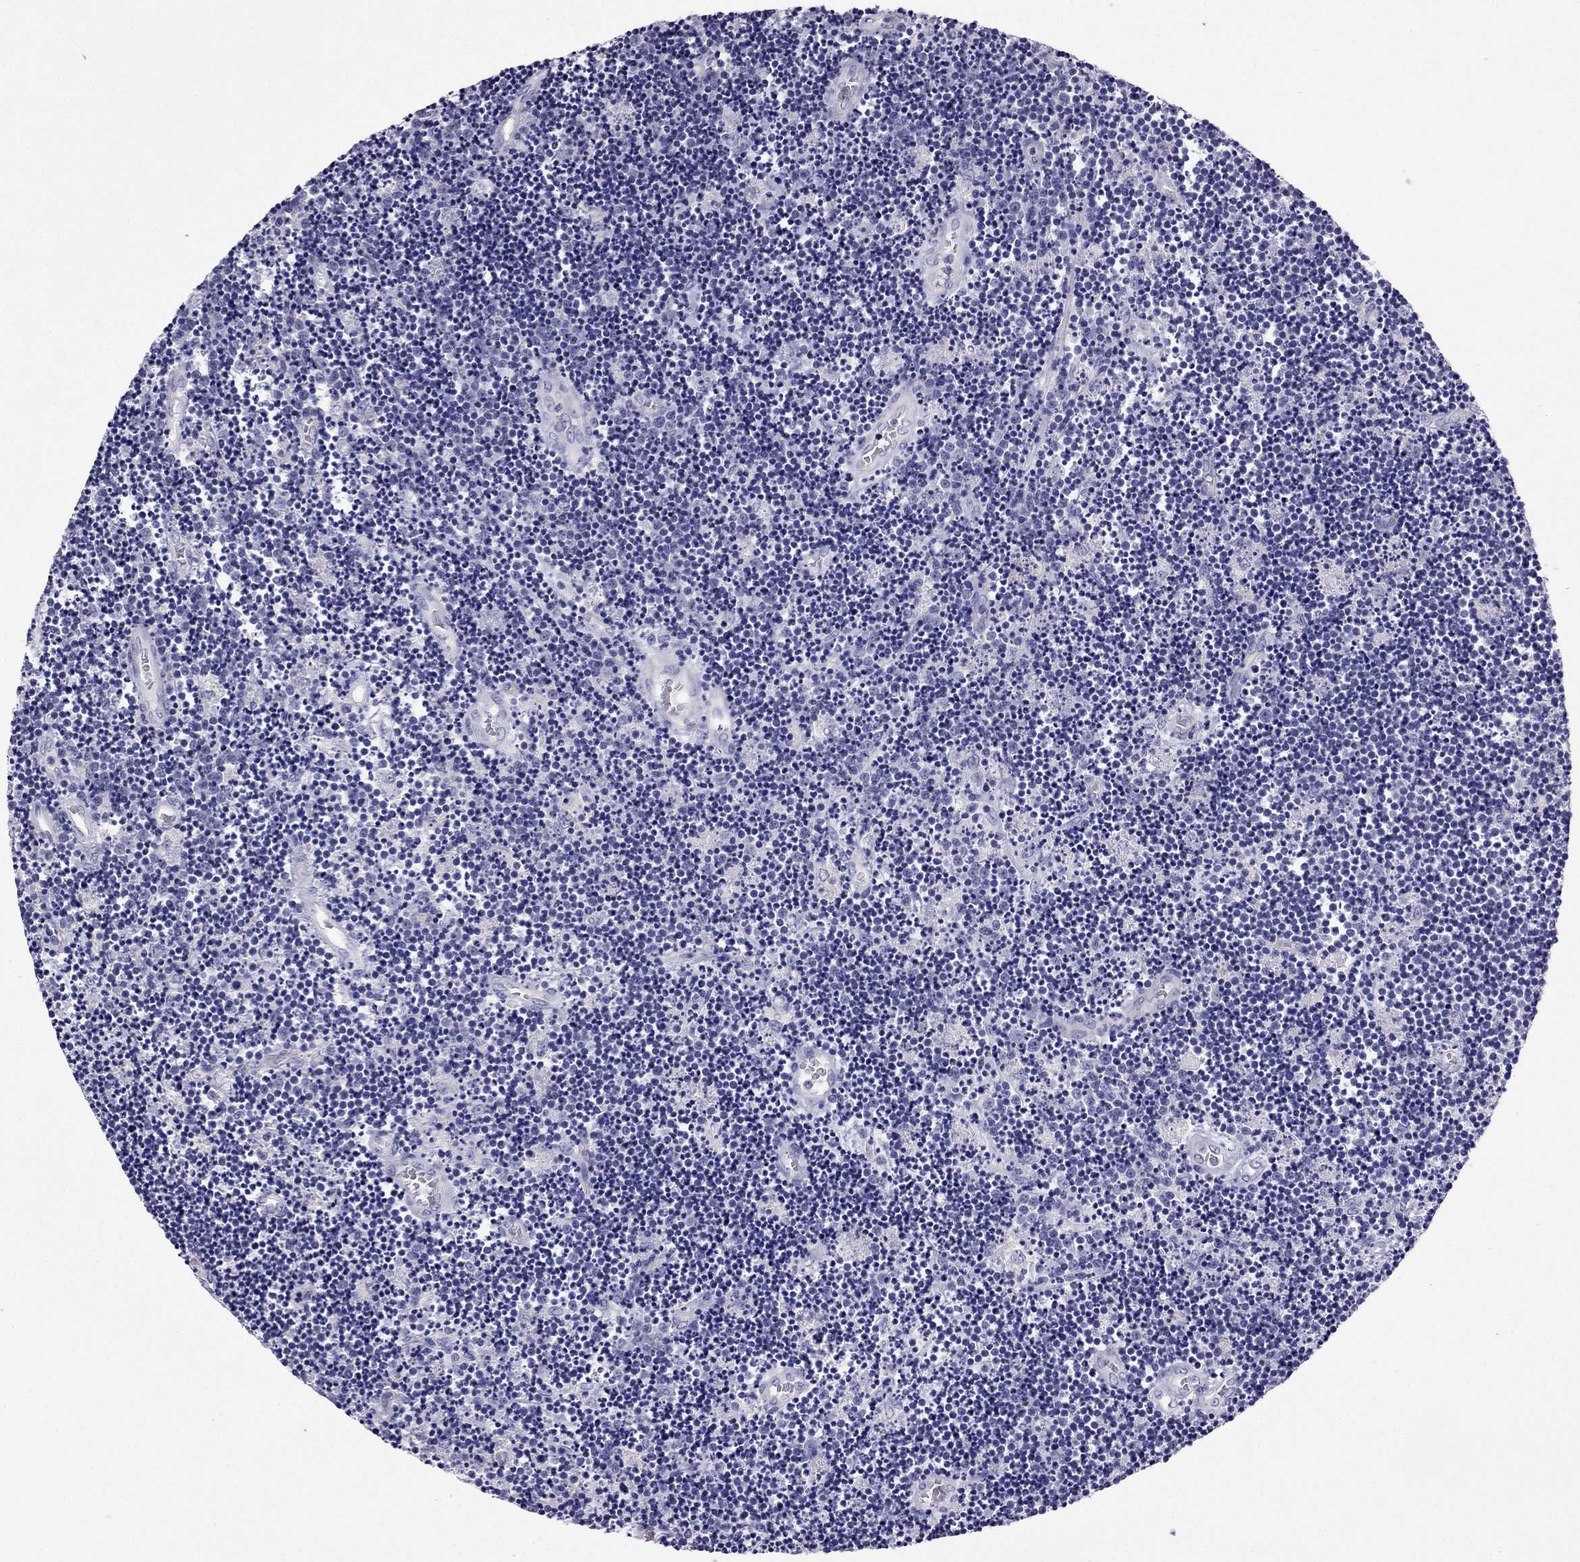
{"staining": {"intensity": "negative", "quantity": "none", "location": "none"}, "tissue": "lymphoma", "cell_type": "Tumor cells", "image_type": "cancer", "snomed": [{"axis": "morphology", "description": "Malignant lymphoma, non-Hodgkin's type, Low grade"}, {"axis": "topography", "description": "Brain"}], "caption": "High magnification brightfield microscopy of low-grade malignant lymphoma, non-Hodgkin's type stained with DAB (brown) and counterstained with hematoxylin (blue): tumor cells show no significant expression.", "gene": "KCNJ10", "patient": {"sex": "female", "age": 66}}